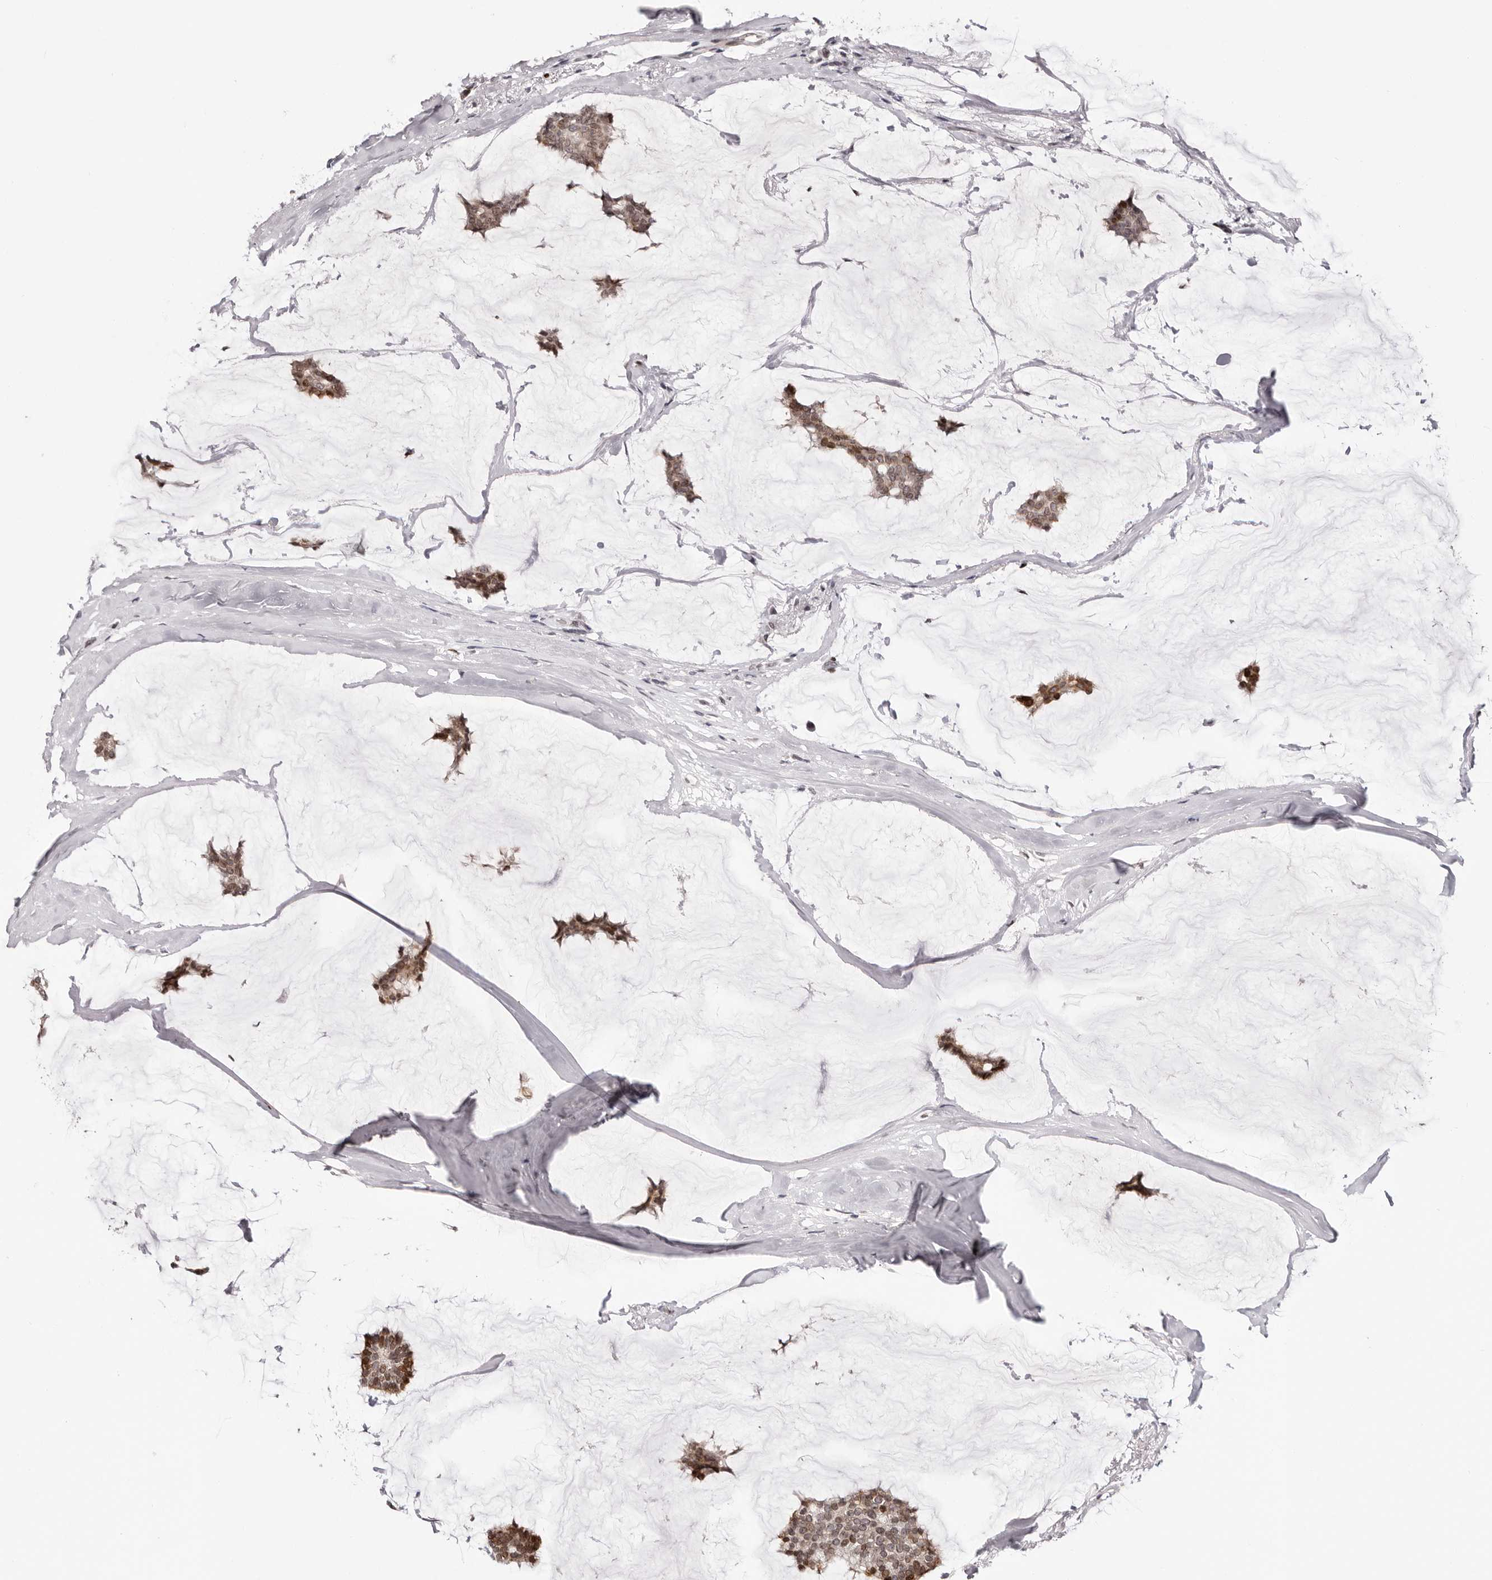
{"staining": {"intensity": "moderate", "quantity": ">75%", "location": "cytoplasmic/membranous,nuclear"}, "tissue": "breast cancer", "cell_type": "Tumor cells", "image_type": "cancer", "snomed": [{"axis": "morphology", "description": "Duct carcinoma"}, {"axis": "topography", "description": "Breast"}], "caption": "Moderate cytoplasmic/membranous and nuclear positivity is identified in approximately >75% of tumor cells in invasive ductal carcinoma (breast).", "gene": "NUP153", "patient": {"sex": "female", "age": 93}}